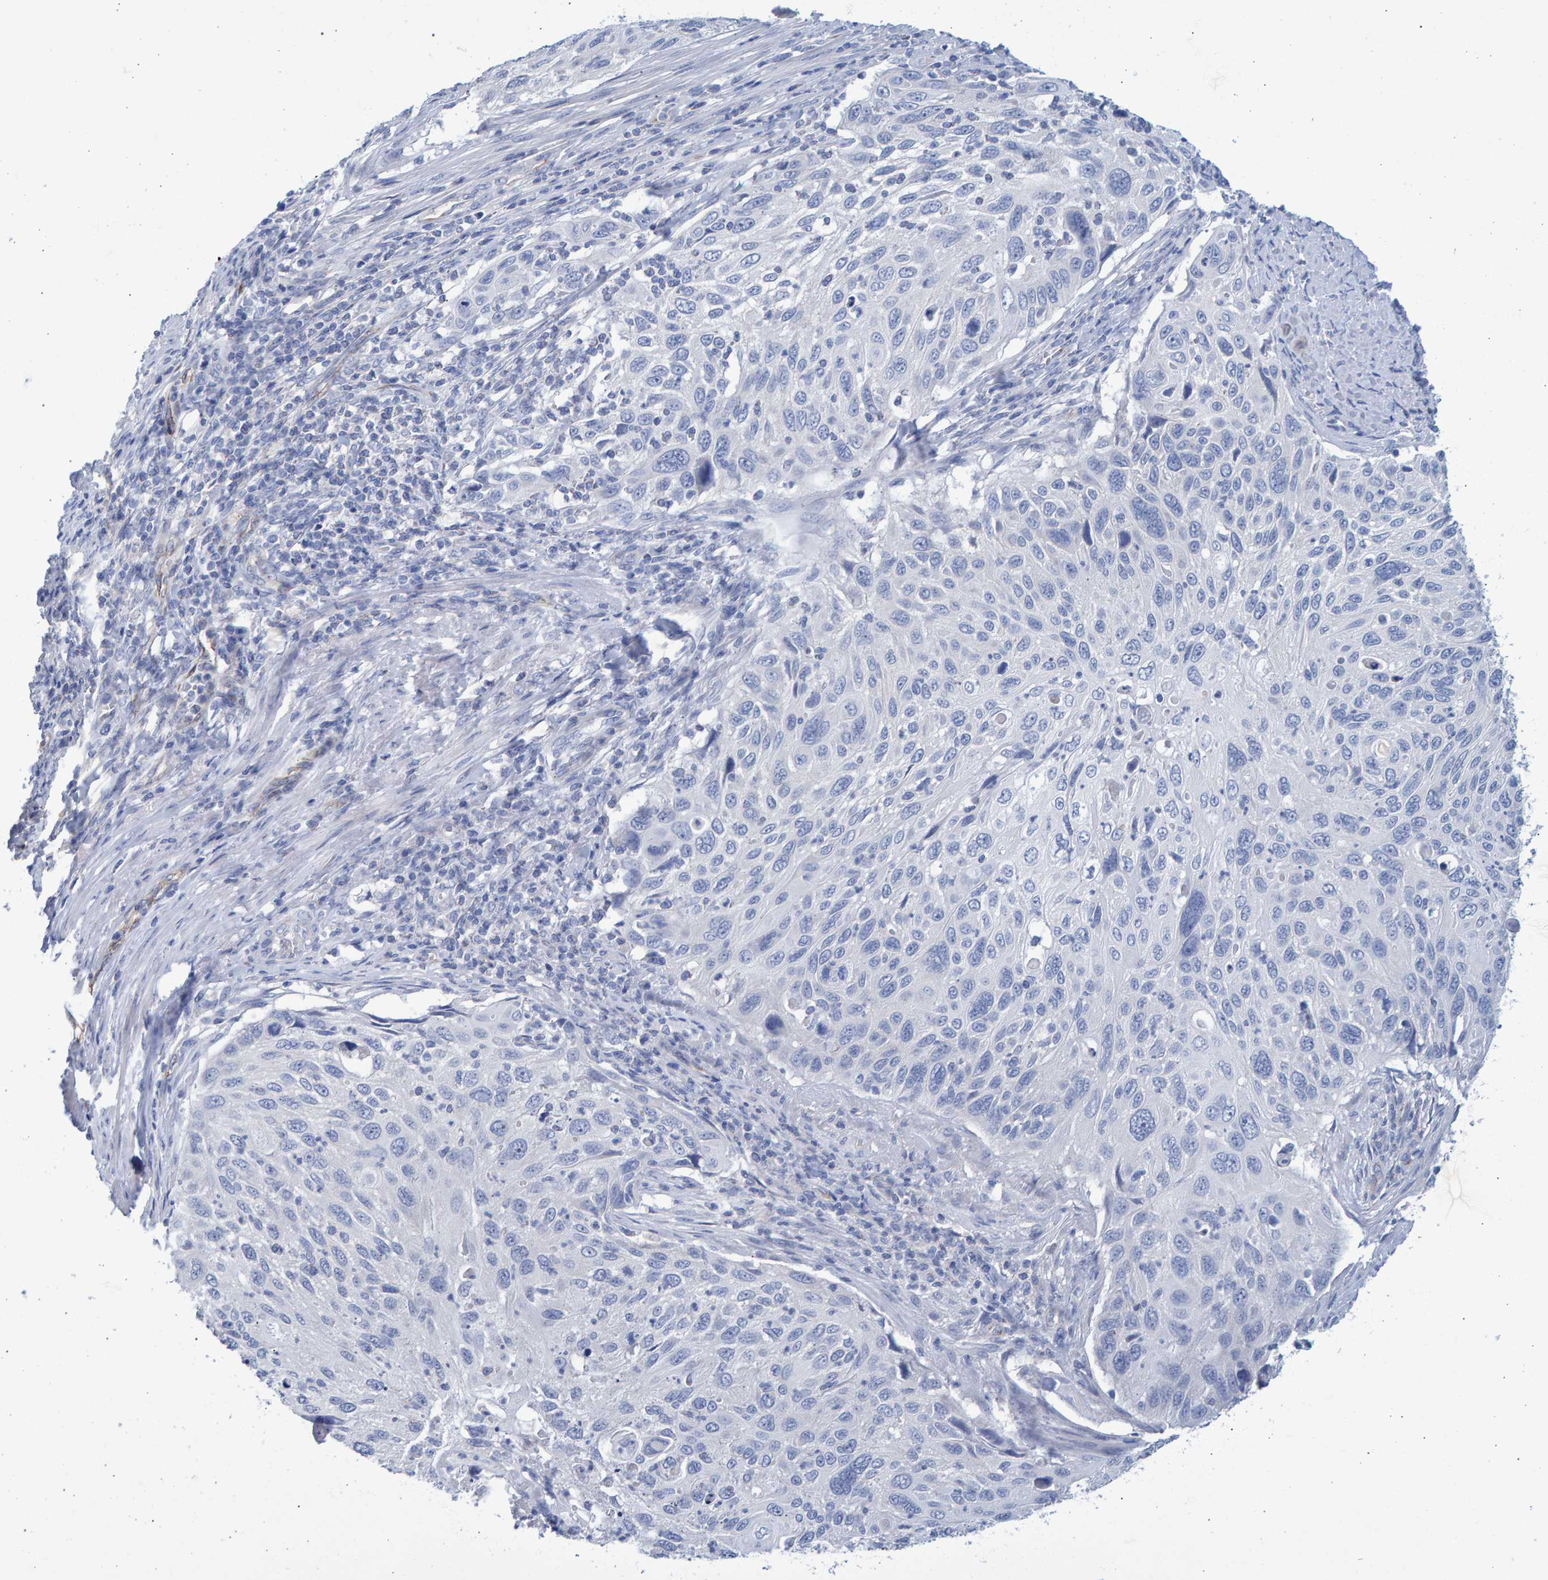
{"staining": {"intensity": "negative", "quantity": "none", "location": "none"}, "tissue": "cervical cancer", "cell_type": "Tumor cells", "image_type": "cancer", "snomed": [{"axis": "morphology", "description": "Squamous cell carcinoma, NOS"}, {"axis": "topography", "description": "Cervix"}], "caption": "This is an immunohistochemistry histopathology image of cervical cancer. There is no positivity in tumor cells.", "gene": "SLC34A3", "patient": {"sex": "female", "age": 70}}